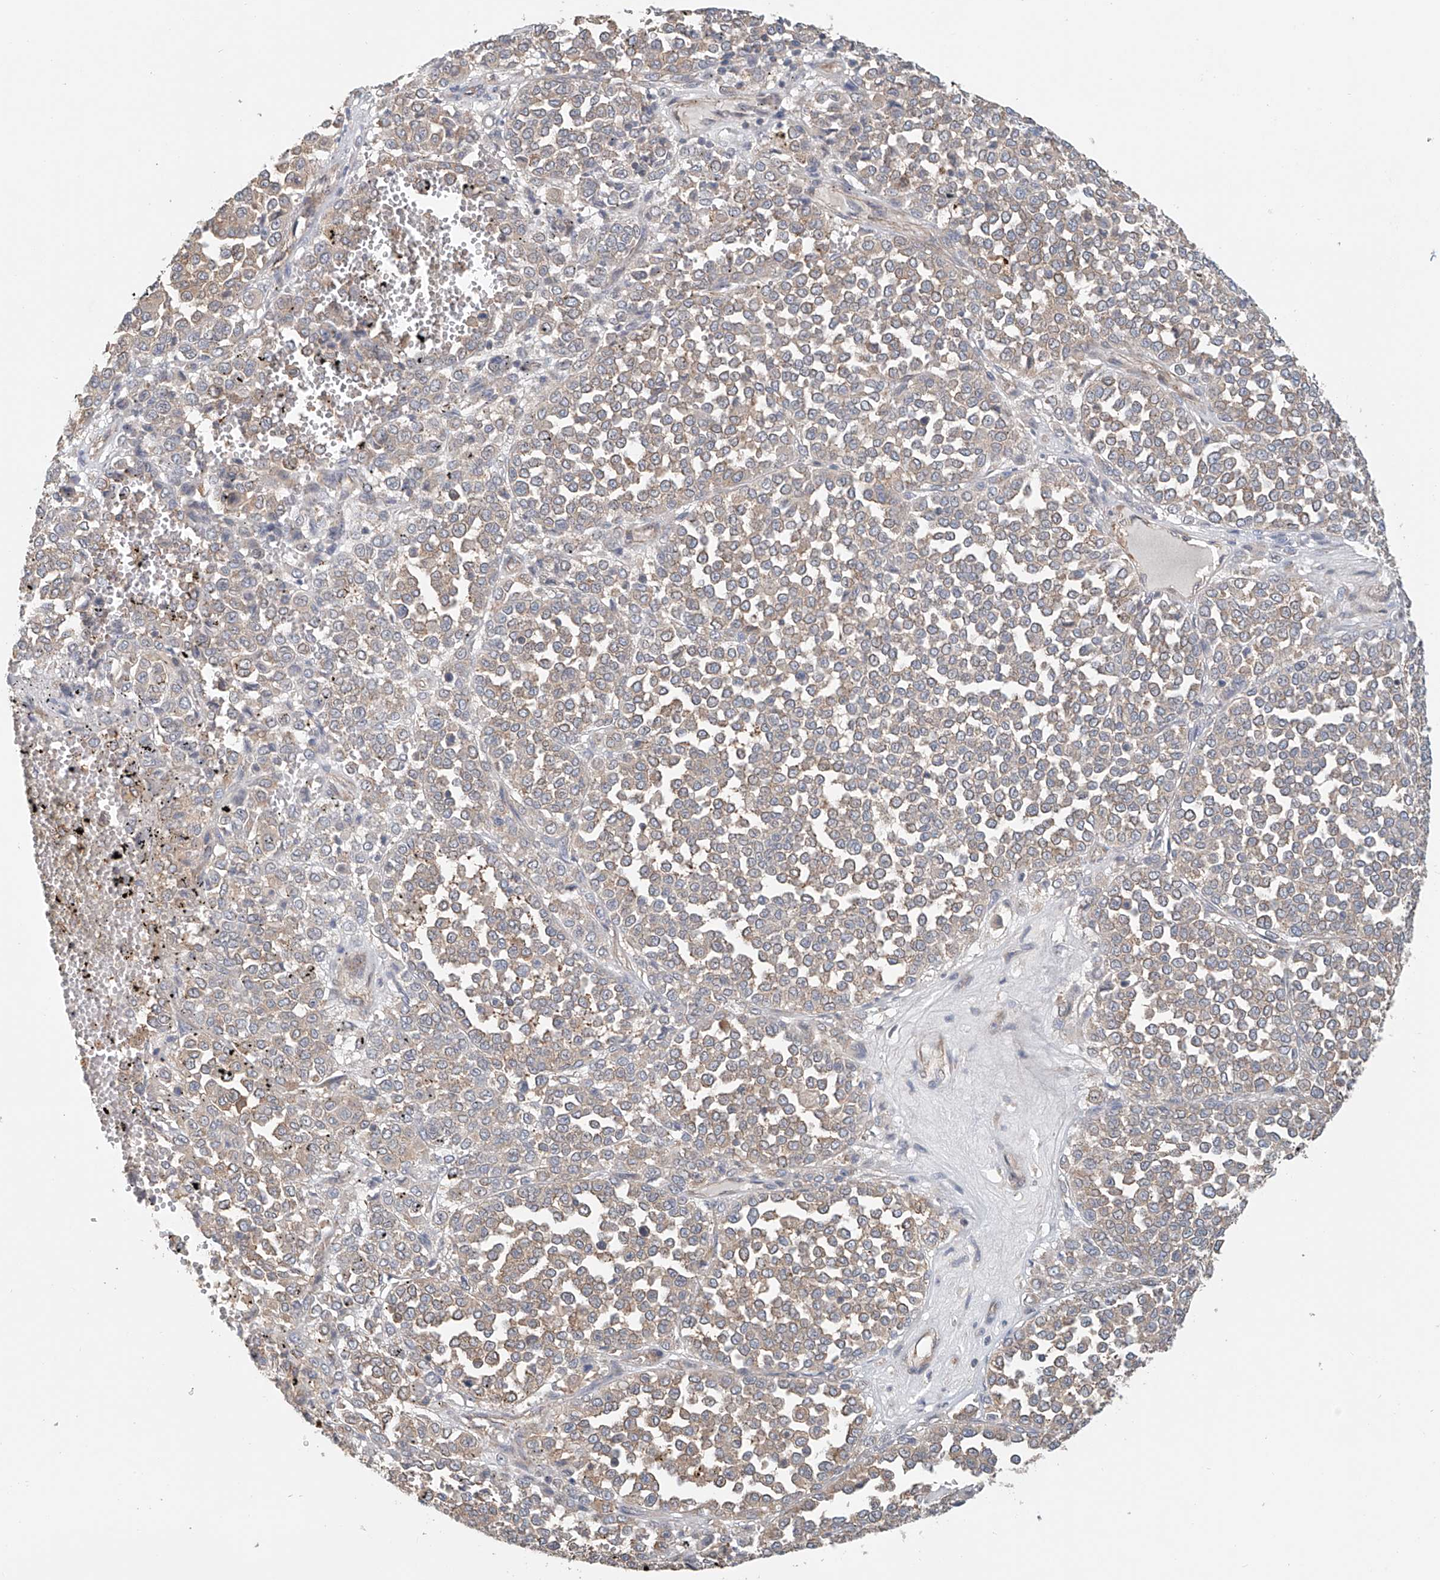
{"staining": {"intensity": "weak", "quantity": "<25%", "location": "cytoplasmic/membranous"}, "tissue": "melanoma", "cell_type": "Tumor cells", "image_type": "cancer", "snomed": [{"axis": "morphology", "description": "Malignant melanoma, Metastatic site"}, {"axis": "topography", "description": "Pancreas"}], "caption": "Micrograph shows no protein staining in tumor cells of melanoma tissue.", "gene": "FRYL", "patient": {"sex": "female", "age": 30}}